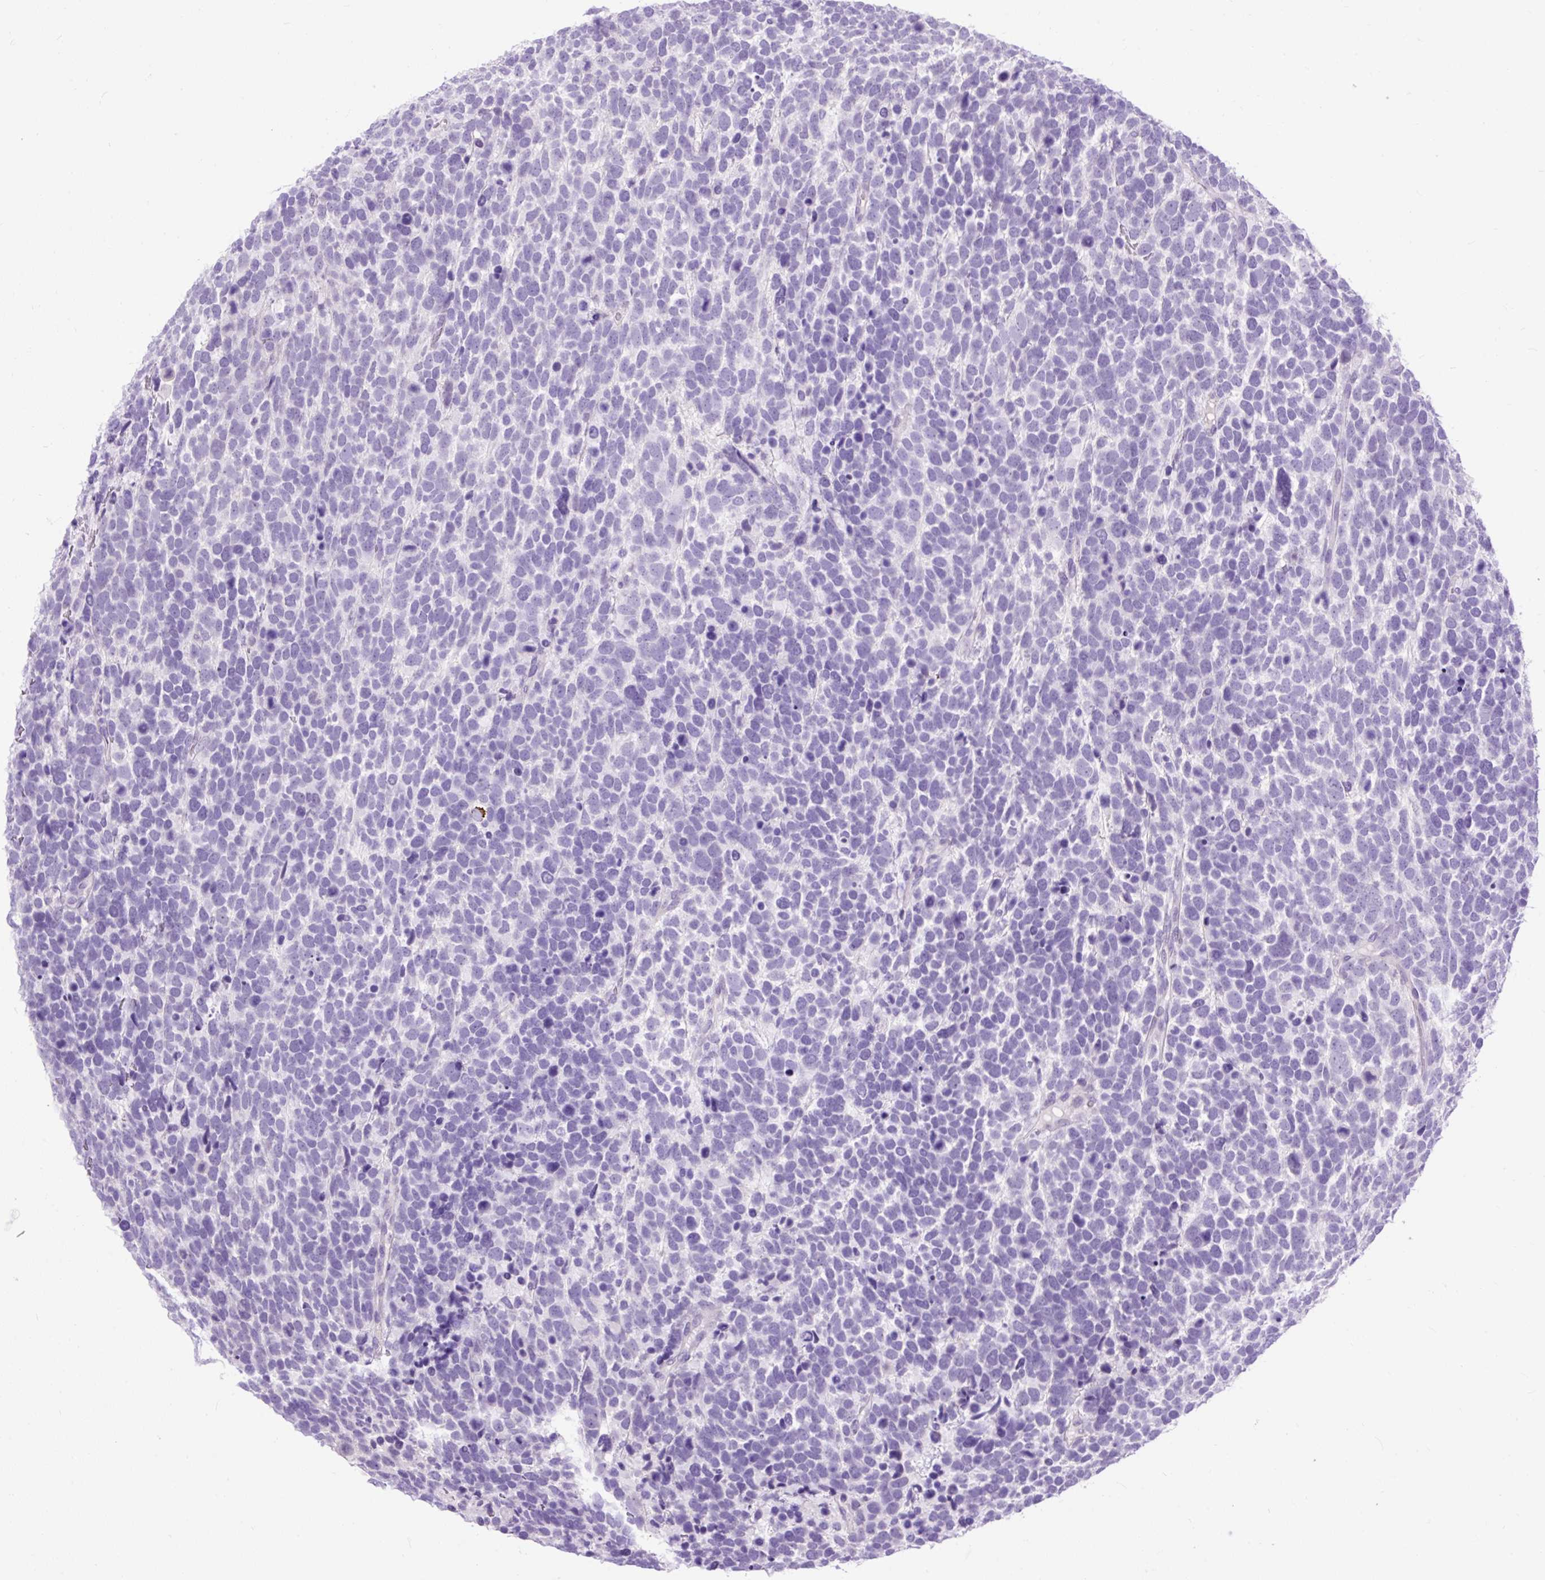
{"staining": {"intensity": "negative", "quantity": "none", "location": "none"}, "tissue": "urothelial cancer", "cell_type": "Tumor cells", "image_type": "cancer", "snomed": [{"axis": "morphology", "description": "Urothelial carcinoma, High grade"}, {"axis": "topography", "description": "Urinary bladder"}], "caption": "Tumor cells are negative for protein expression in human urothelial cancer. (DAB (3,3'-diaminobenzidine) IHC with hematoxylin counter stain).", "gene": "ZNF256", "patient": {"sex": "female", "age": 82}}